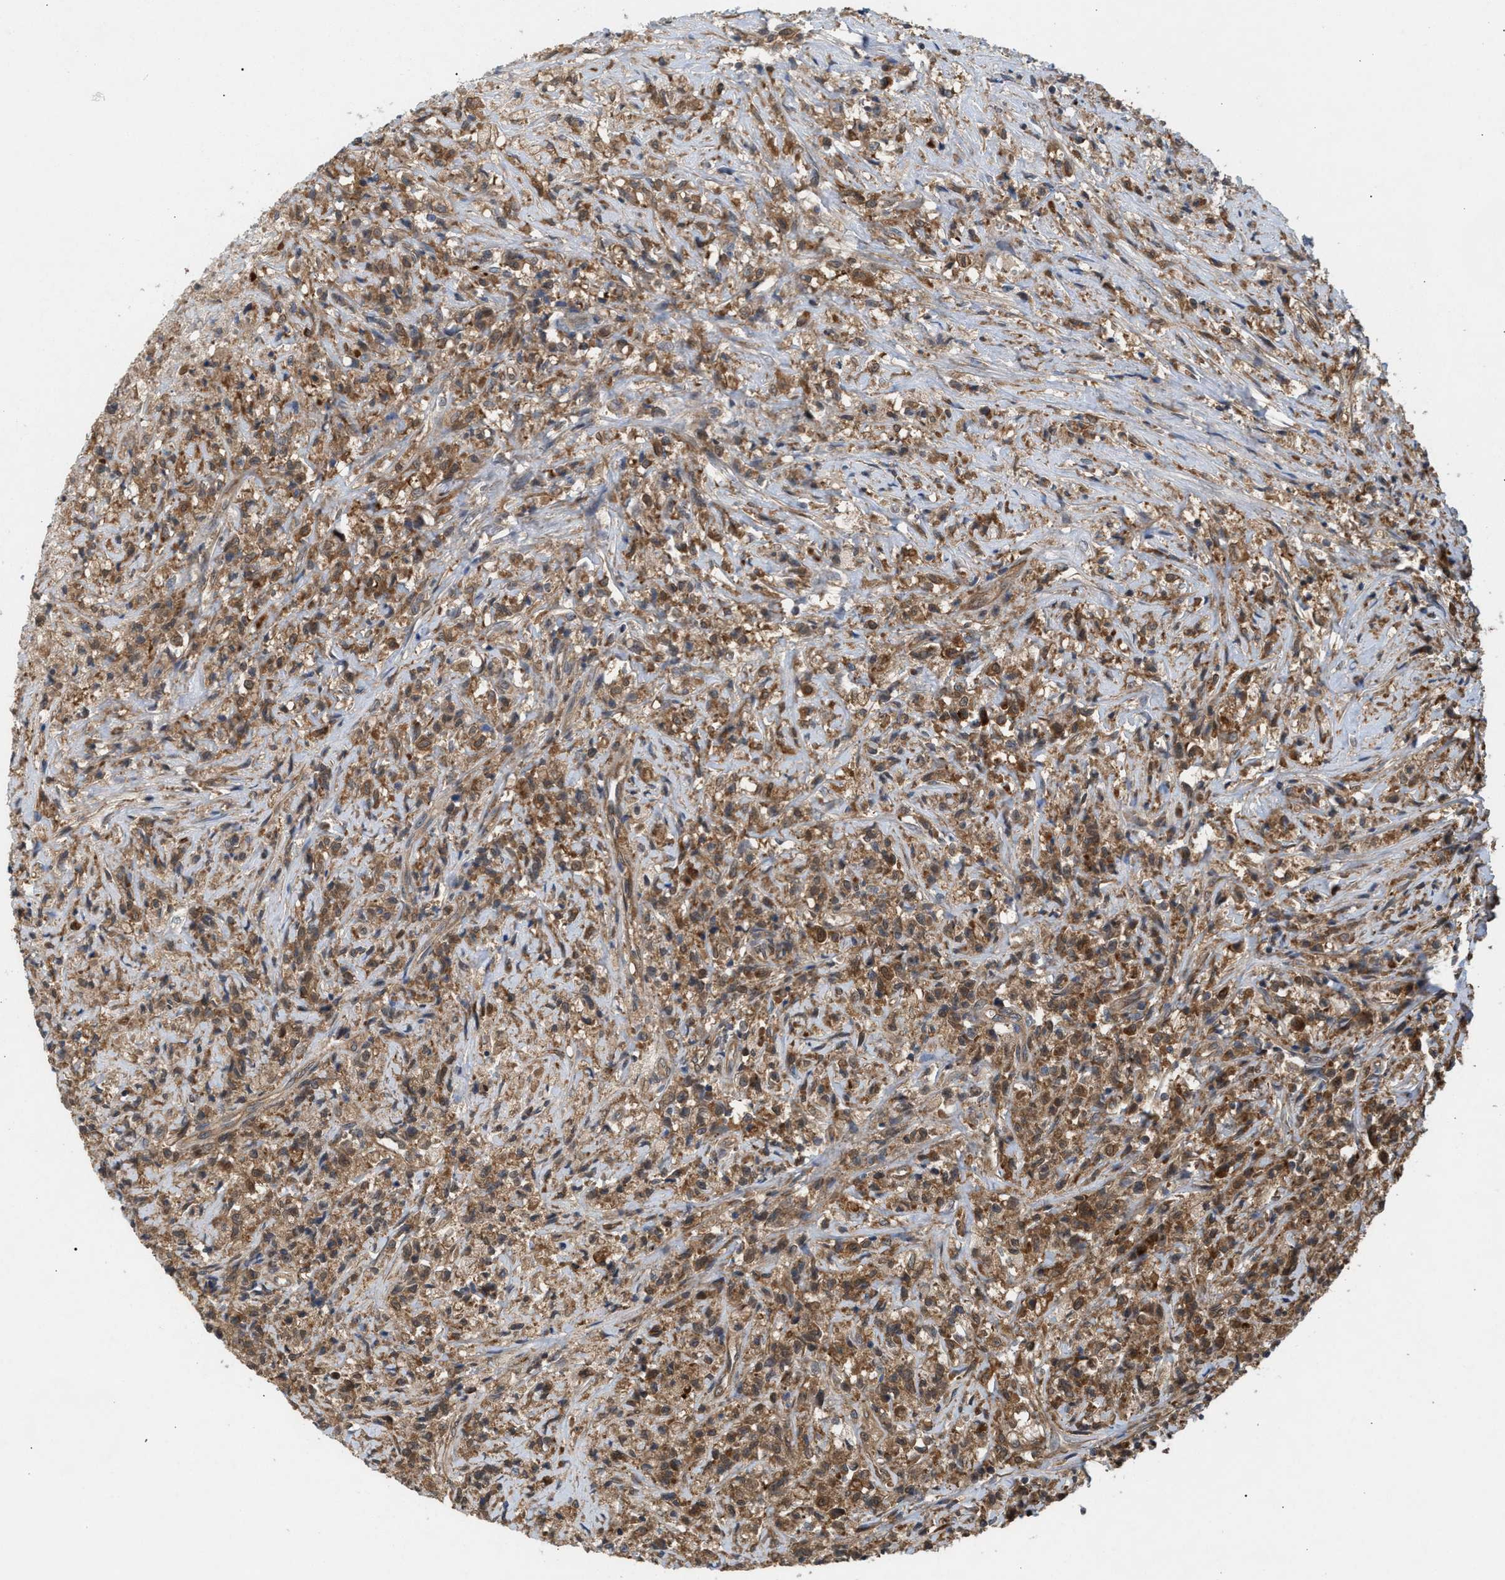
{"staining": {"intensity": "moderate", "quantity": ">75%", "location": "cytoplasmic/membranous"}, "tissue": "testis cancer", "cell_type": "Tumor cells", "image_type": "cancer", "snomed": [{"axis": "morphology", "description": "Carcinoma, Embryonal, NOS"}, {"axis": "topography", "description": "Testis"}], "caption": "Immunohistochemical staining of human testis cancer demonstrates medium levels of moderate cytoplasmic/membranous protein expression in about >75% of tumor cells.", "gene": "GLOD4", "patient": {"sex": "male", "age": 2}}